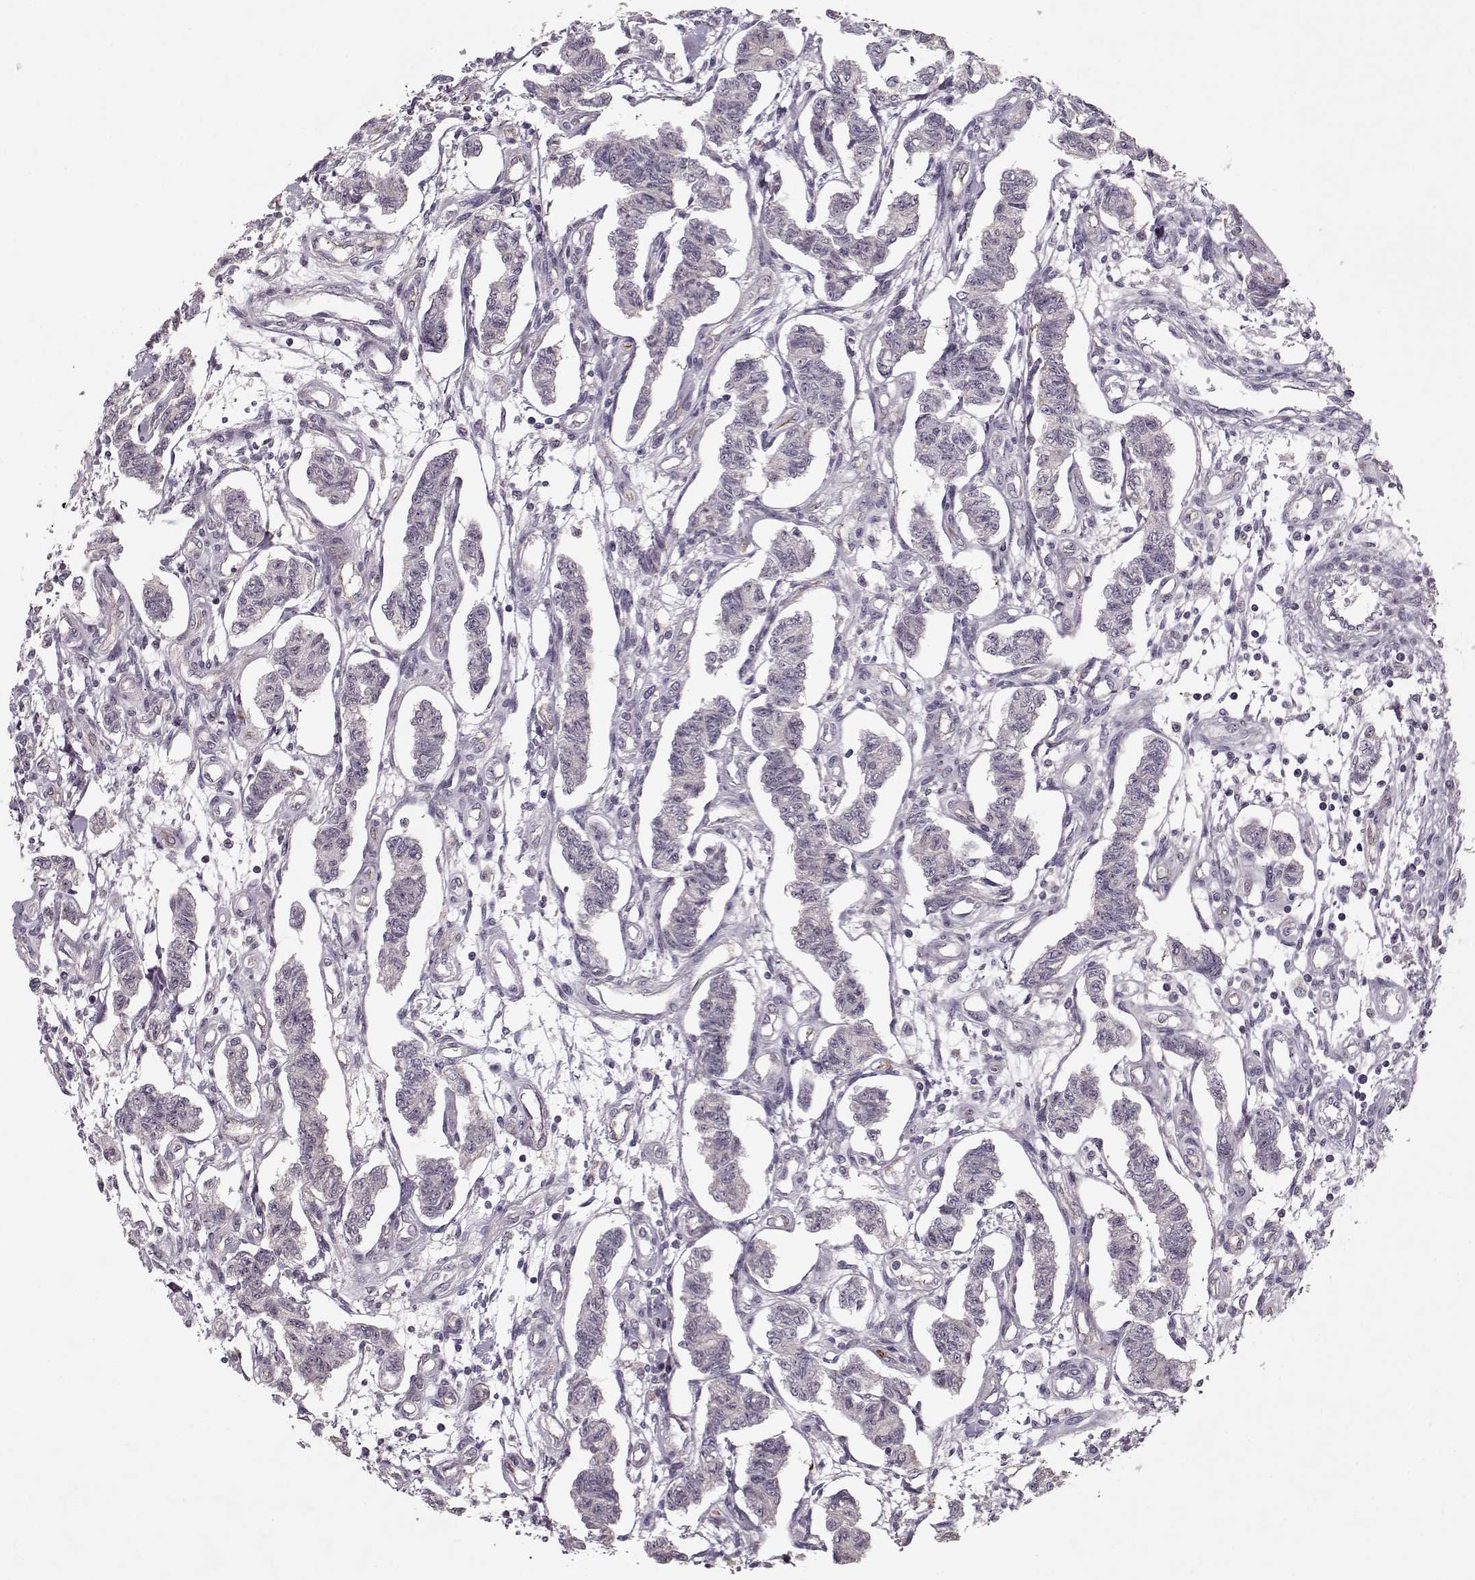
{"staining": {"intensity": "negative", "quantity": "none", "location": "none"}, "tissue": "carcinoid", "cell_type": "Tumor cells", "image_type": "cancer", "snomed": [{"axis": "morphology", "description": "Carcinoid, malignant, NOS"}, {"axis": "topography", "description": "Kidney"}], "caption": "Carcinoid stained for a protein using immunohistochemistry (IHC) shows no staining tumor cells.", "gene": "ACOT11", "patient": {"sex": "female", "age": 41}}